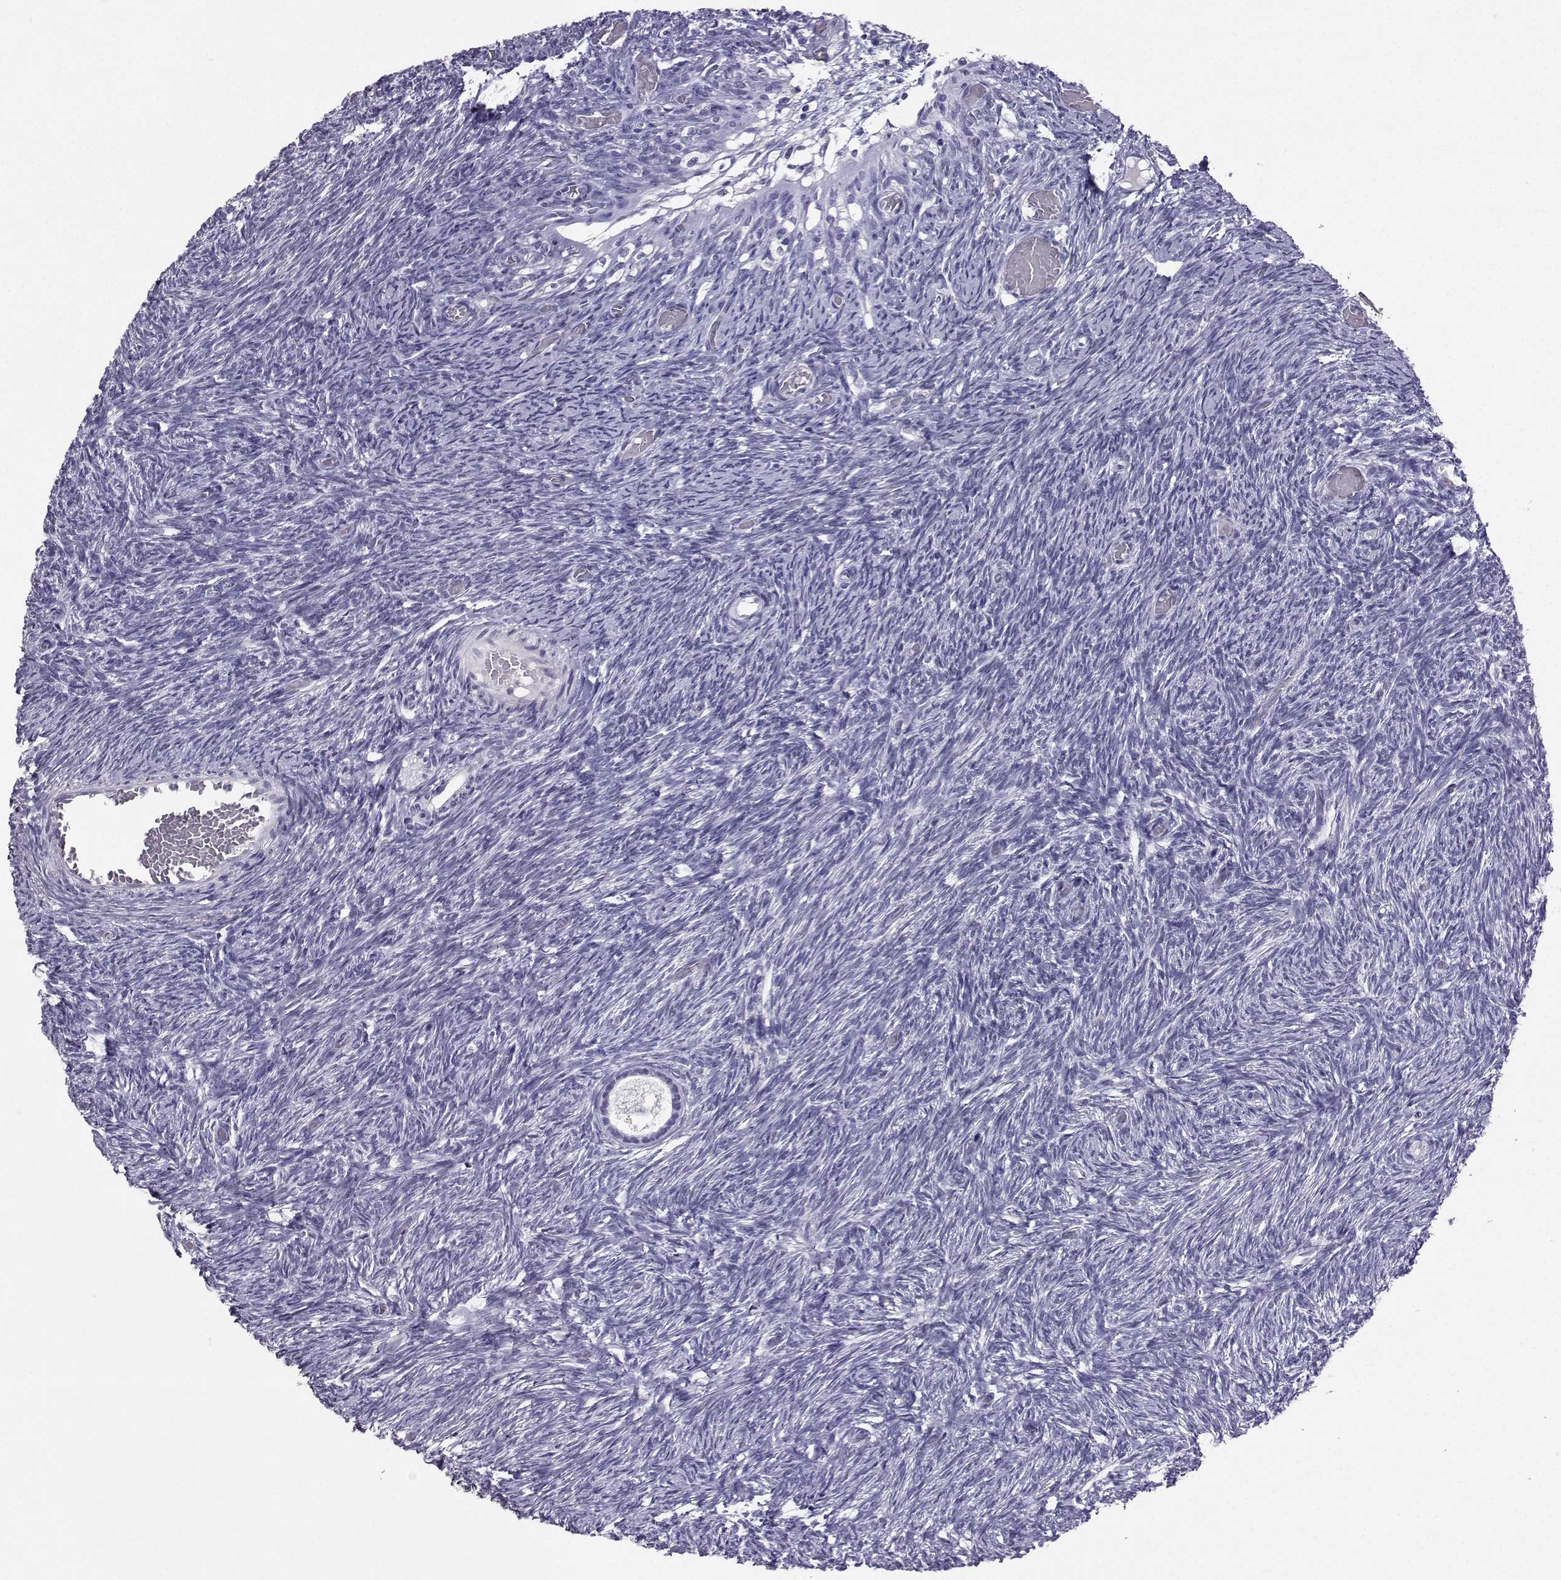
{"staining": {"intensity": "negative", "quantity": "none", "location": "none"}, "tissue": "ovary", "cell_type": "Follicle cells", "image_type": "normal", "snomed": [{"axis": "morphology", "description": "Normal tissue, NOS"}, {"axis": "topography", "description": "Ovary"}], "caption": "Follicle cells are negative for protein expression in normal human ovary. (DAB immunohistochemistry (IHC) with hematoxylin counter stain).", "gene": "TBR1", "patient": {"sex": "female", "age": 39}}